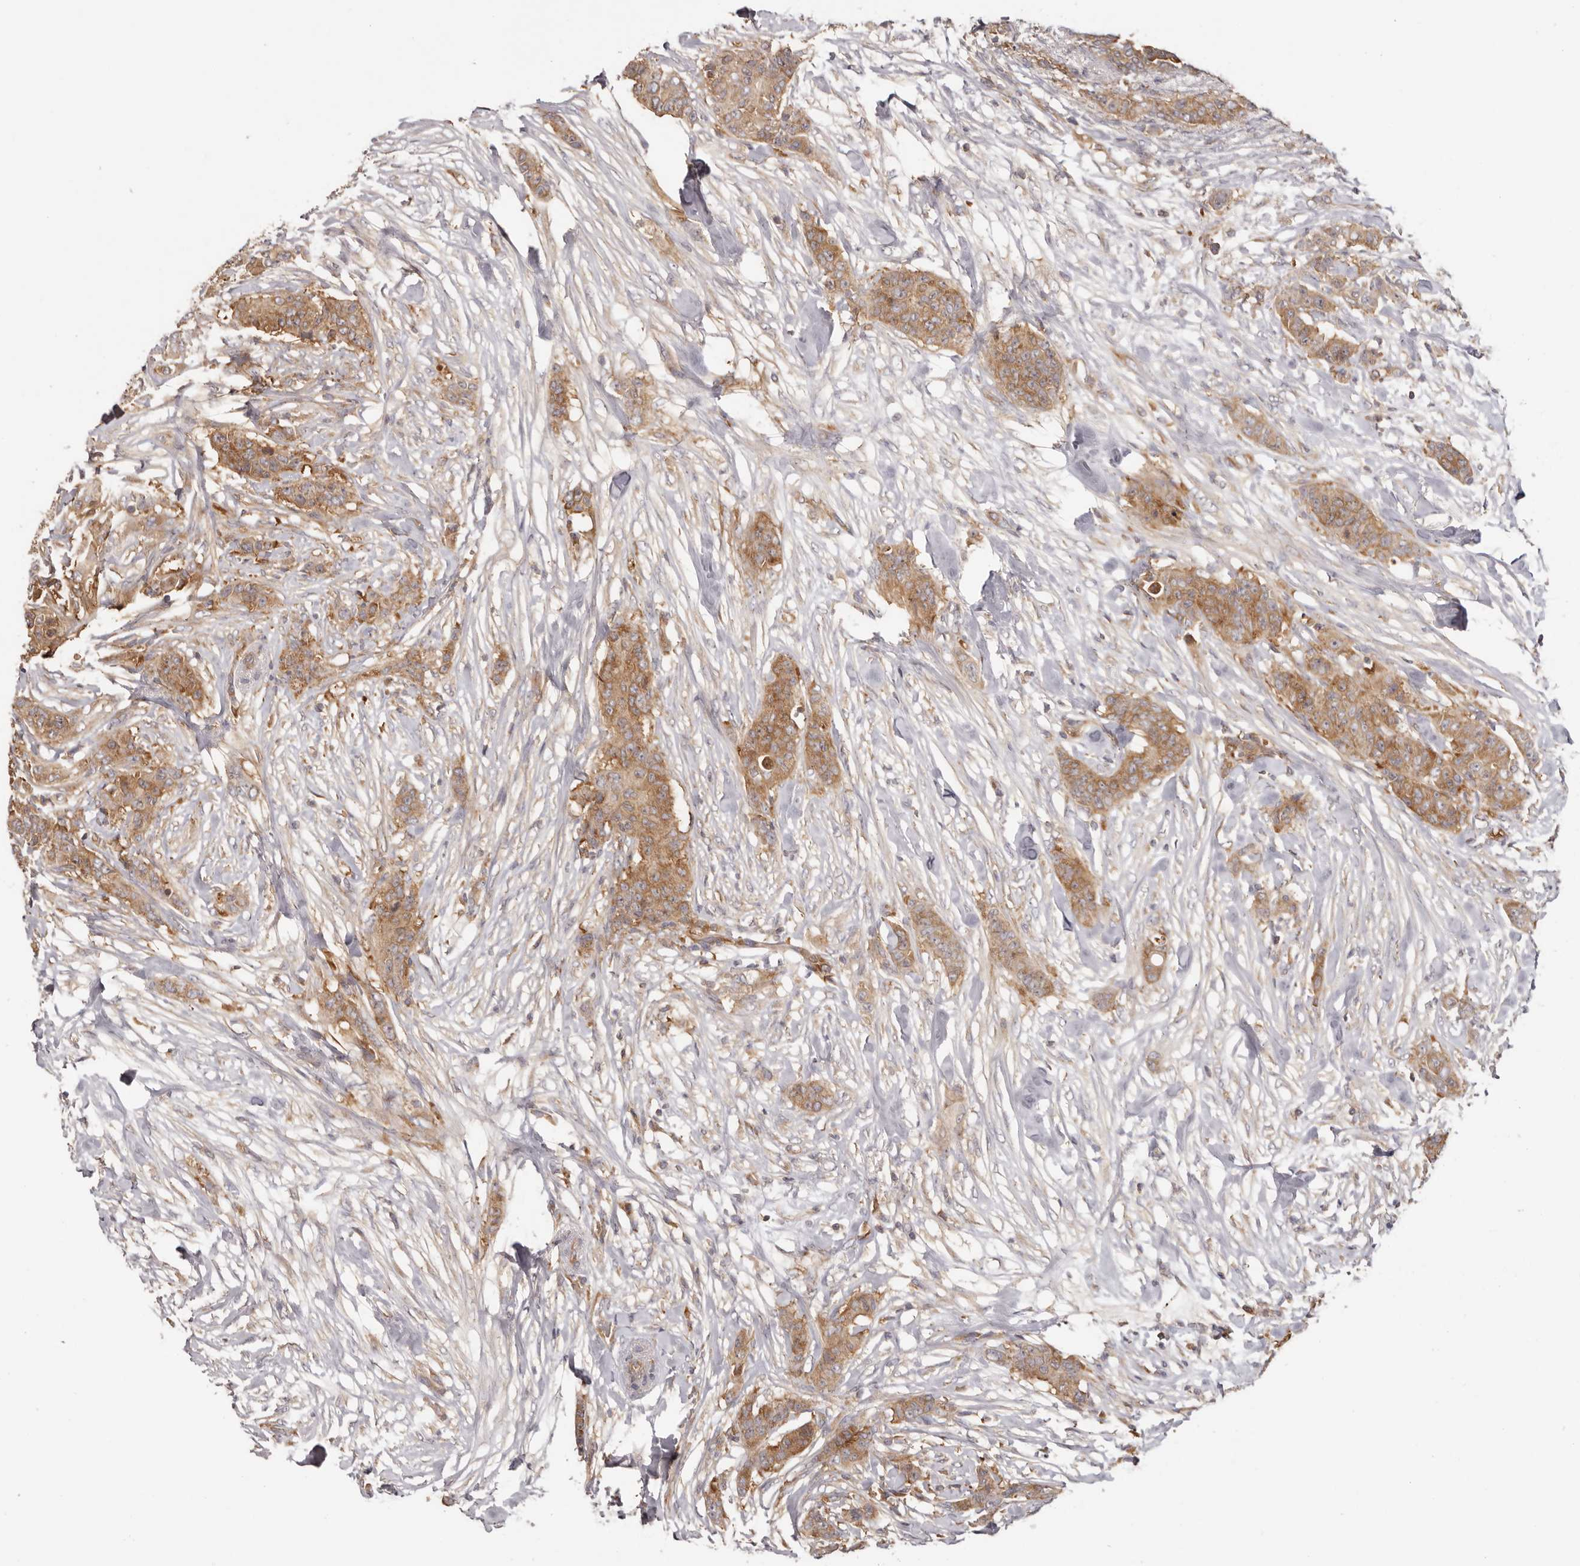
{"staining": {"intensity": "moderate", "quantity": ">75%", "location": "cytoplasmic/membranous"}, "tissue": "breast cancer", "cell_type": "Tumor cells", "image_type": "cancer", "snomed": [{"axis": "morphology", "description": "Duct carcinoma"}, {"axis": "topography", "description": "Breast"}], "caption": "Breast cancer stained for a protein demonstrates moderate cytoplasmic/membranous positivity in tumor cells.", "gene": "EEF1E1", "patient": {"sex": "female", "age": 40}}